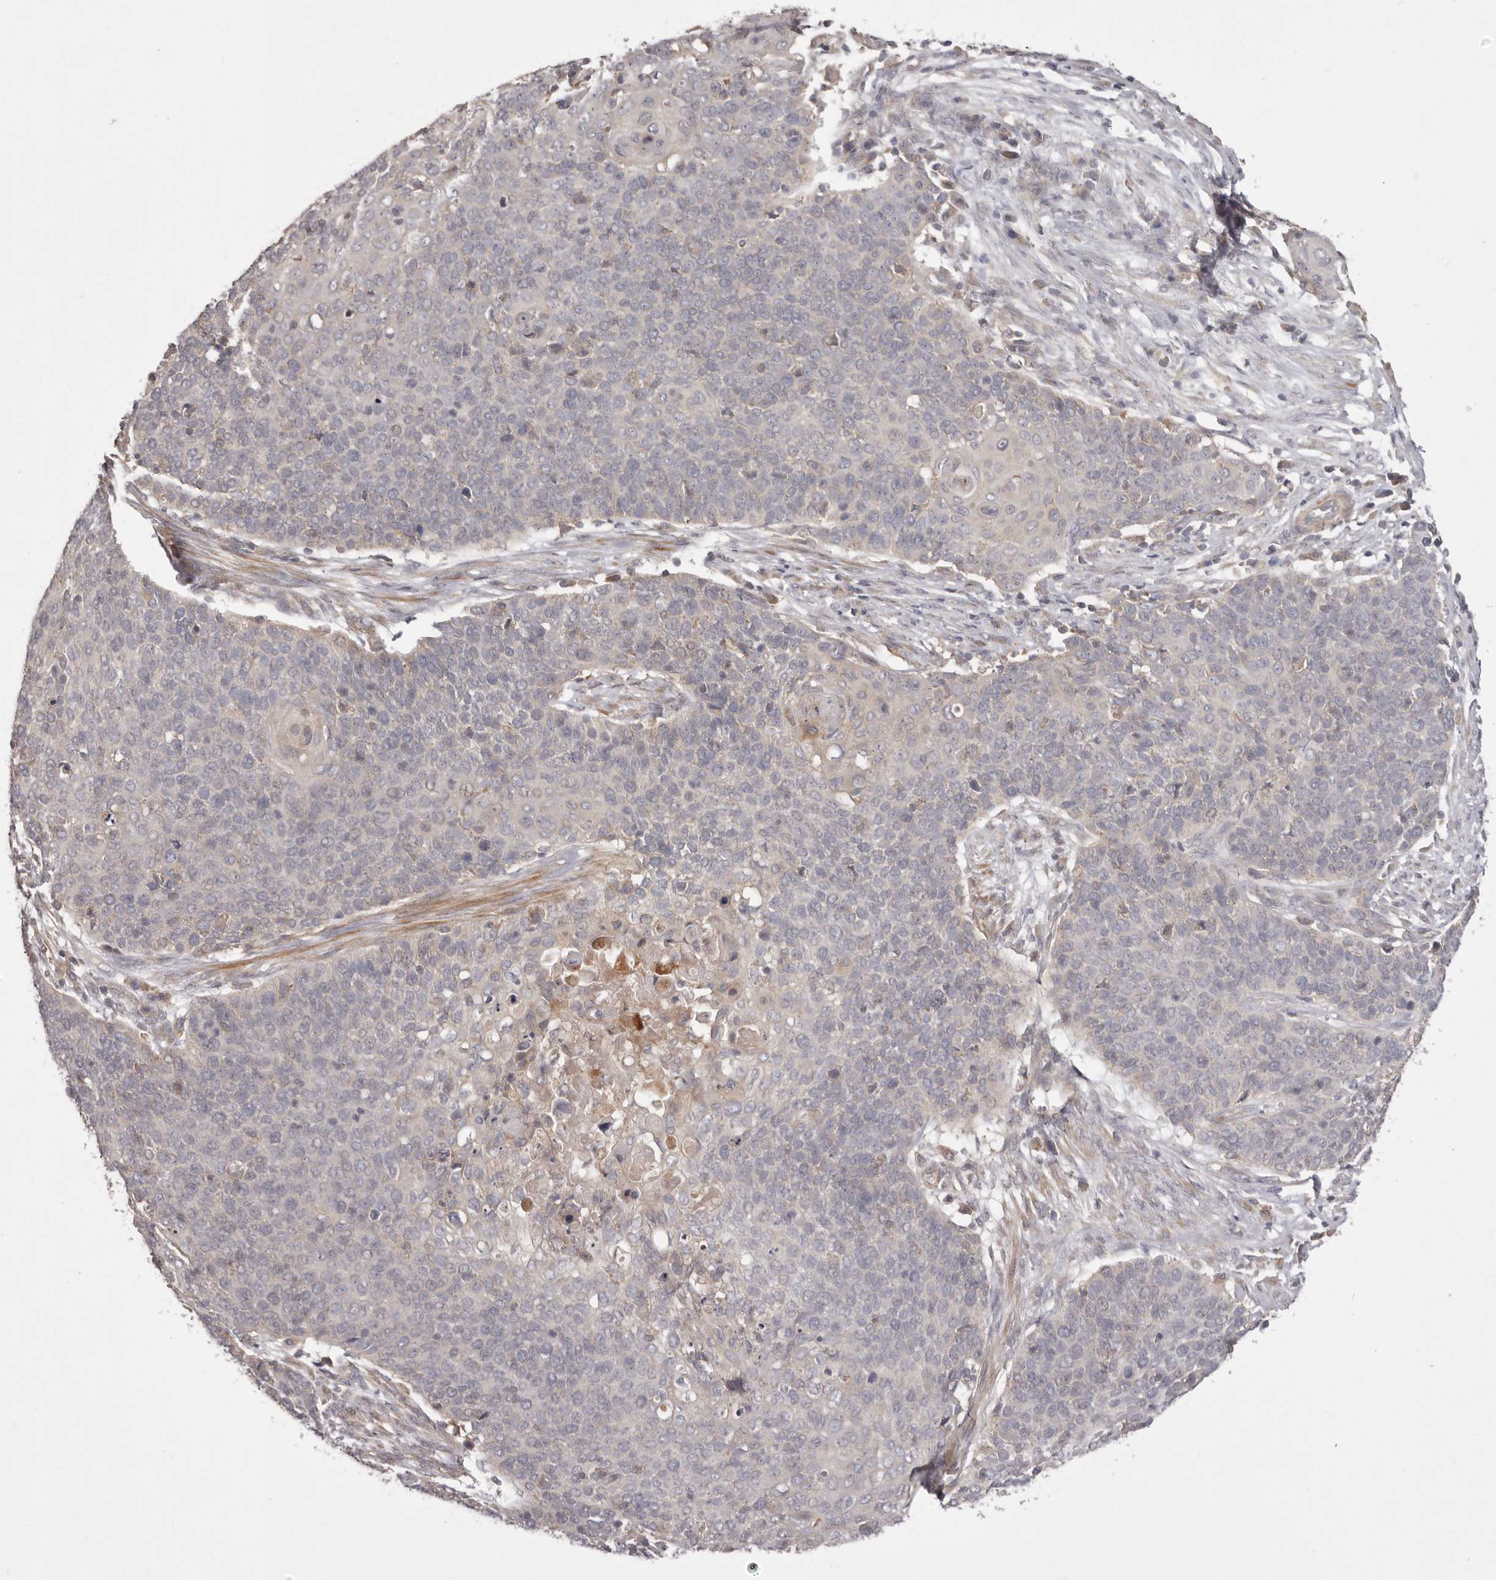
{"staining": {"intensity": "negative", "quantity": "none", "location": "none"}, "tissue": "cervical cancer", "cell_type": "Tumor cells", "image_type": "cancer", "snomed": [{"axis": "morphology", "description": "Squamous cell carcinoma, NOS"}, {"axis": "topography", "description": "Cervix"}], "caption": "Immunohistochemistry image of squamous cell carcinoma (cervical) stained for a protein (brown), which demonstrates no staining in tumor cells. (Stains: DAB (3,3'-diaminobenzidine) IHC with hematoxylin counter stain, Microscopy: brightfield microscopy at high magnification).", "gene": "HRH1", "patient": {"sex": "female", "age": 39}}